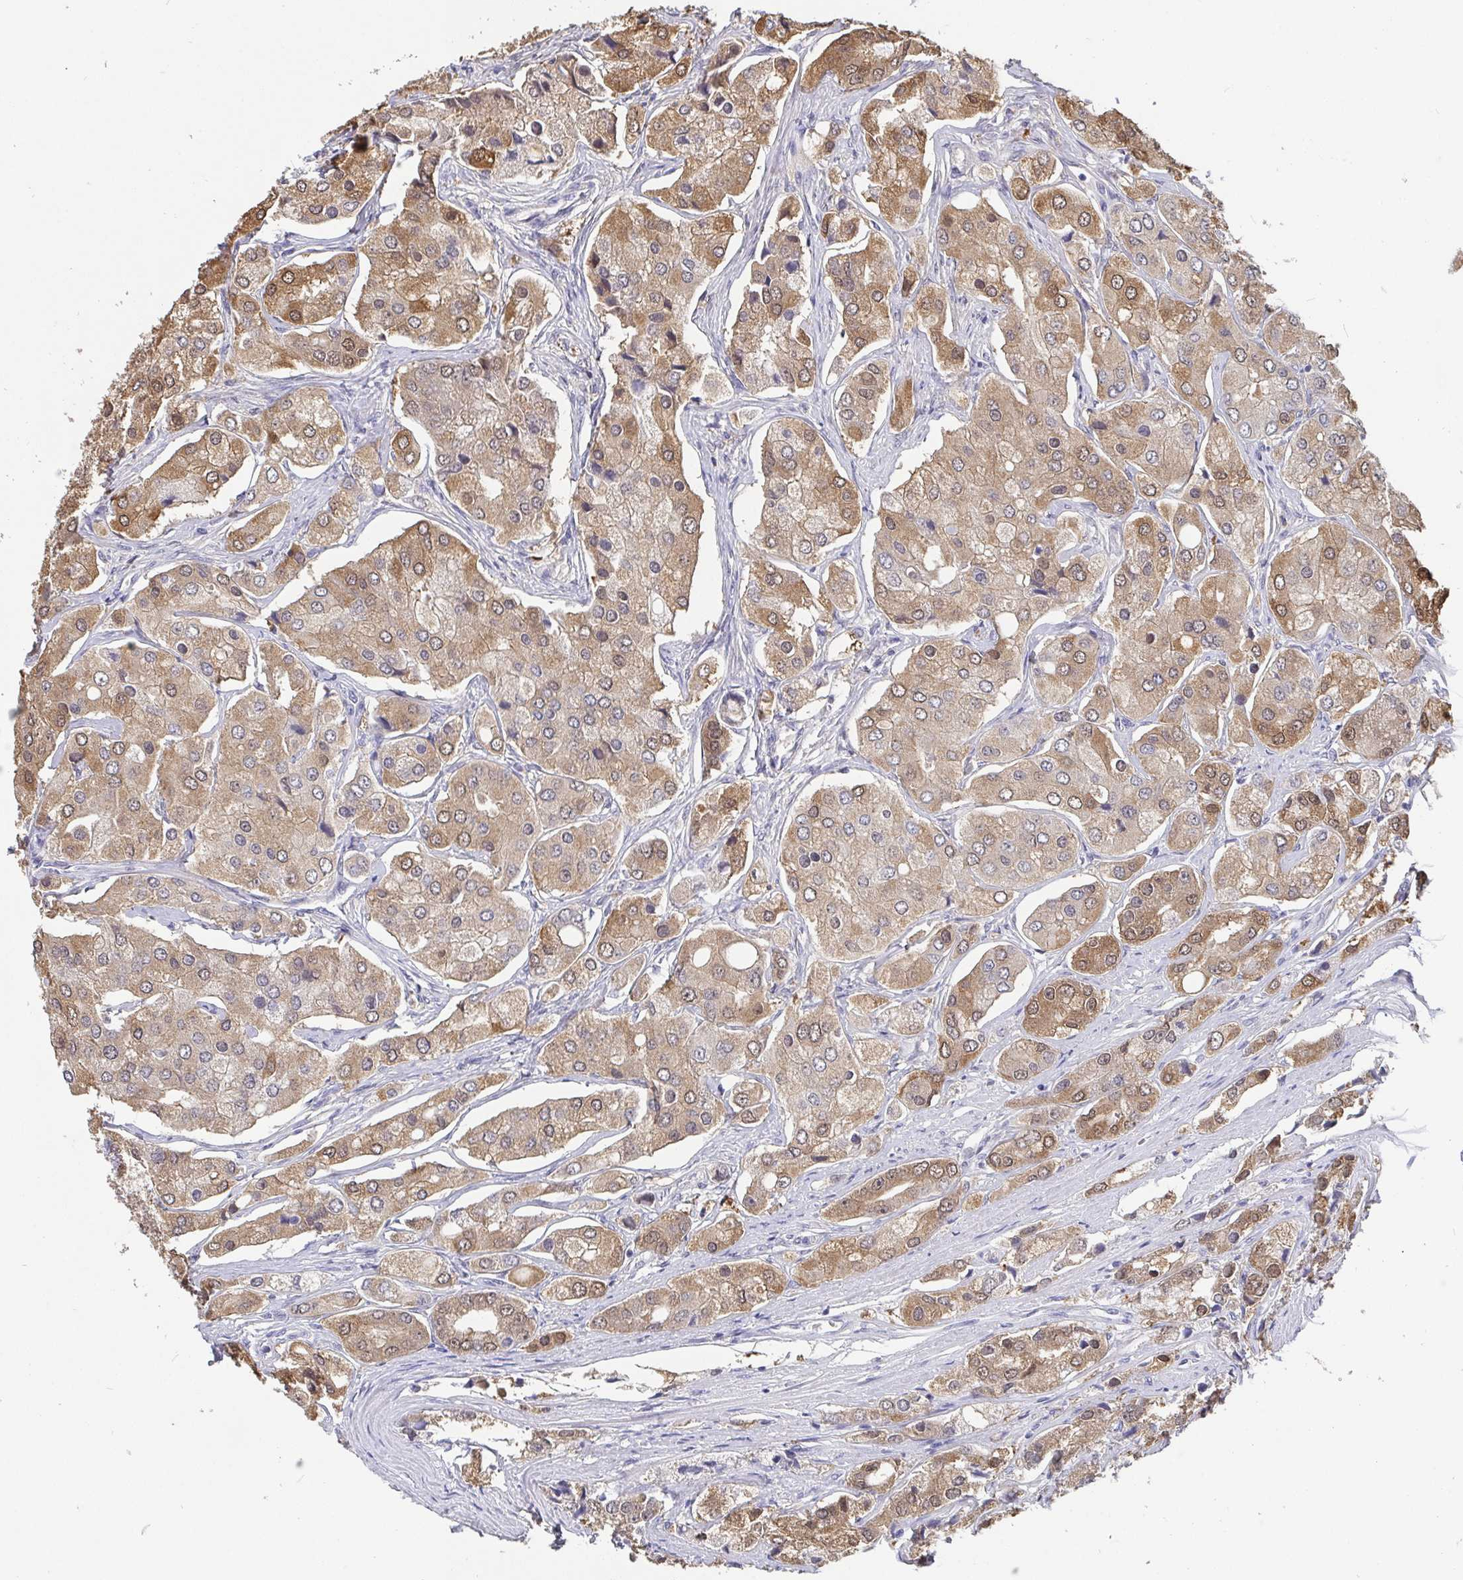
{"staining": {"intensity": "moderate", "quantity": ">75%", "location": "cytoplasmic/membranous,nuclear"}, "tissue": "prostate cancer", "cell_type": "Tumor cells", "image_type": "cancer", "snomed": [{"axis": "morphology", "description": "Adenocarcinoma, Low grade"}, {"axis": "topography", "description": "Prostate"}], "caption": "Immunohistochemistry (IHC) staining of prostate cancer (adenocarcinoma (low-grade)), which demonstrates medium levels of moderate cytoplasmic/membranous and nuclear positivity in about >75% of tumor cells indicating moderate cytoplasmic/membranous and nuclear protein positivity. The staining was performed using DAB (brown) for protein detection and nuclei were counterstained in hematoxylin (blue).", "gene": "IDH1", "patient": {"sex": "male", "age": 69}}